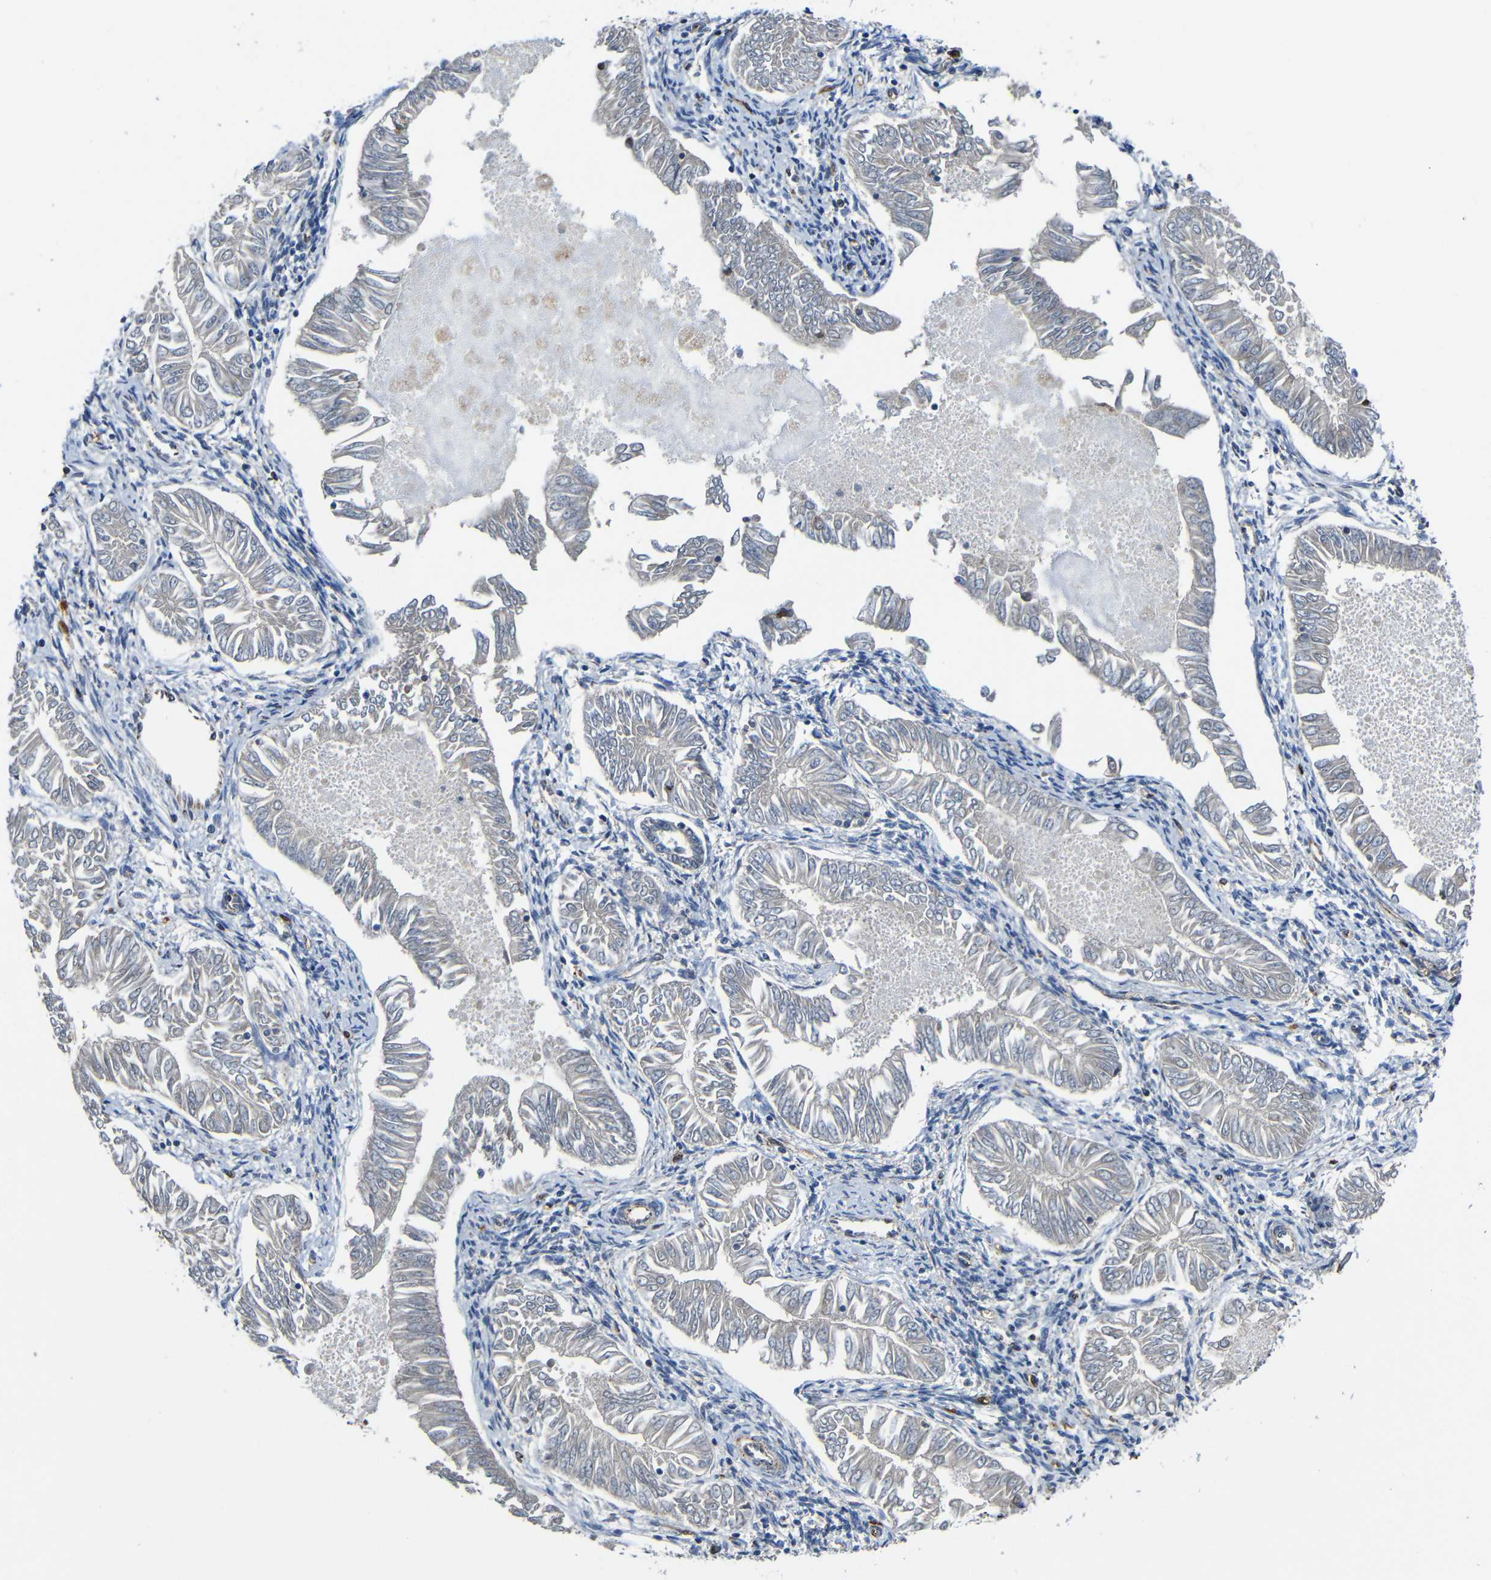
{"staining": {"intensity": "negative", "quantity": "none", "location": "none"}, "tissue": "endometrial cancer", "cell_type": "Tumor cells", "image_type": "cancer", "snomed": [{"axis": "morphology", "description": "Adenocarcinoma, NOS"}, {"axis": "topography", "description": "Endometrium"}], "caption": "DAB (3,3'-diaminobenzidine) immunohistochemical staining of endometrial cancer exhibits no significant expression in tumor cells.", "gene": "CA5B", "patient": {"sex": "female", "age": 53}}